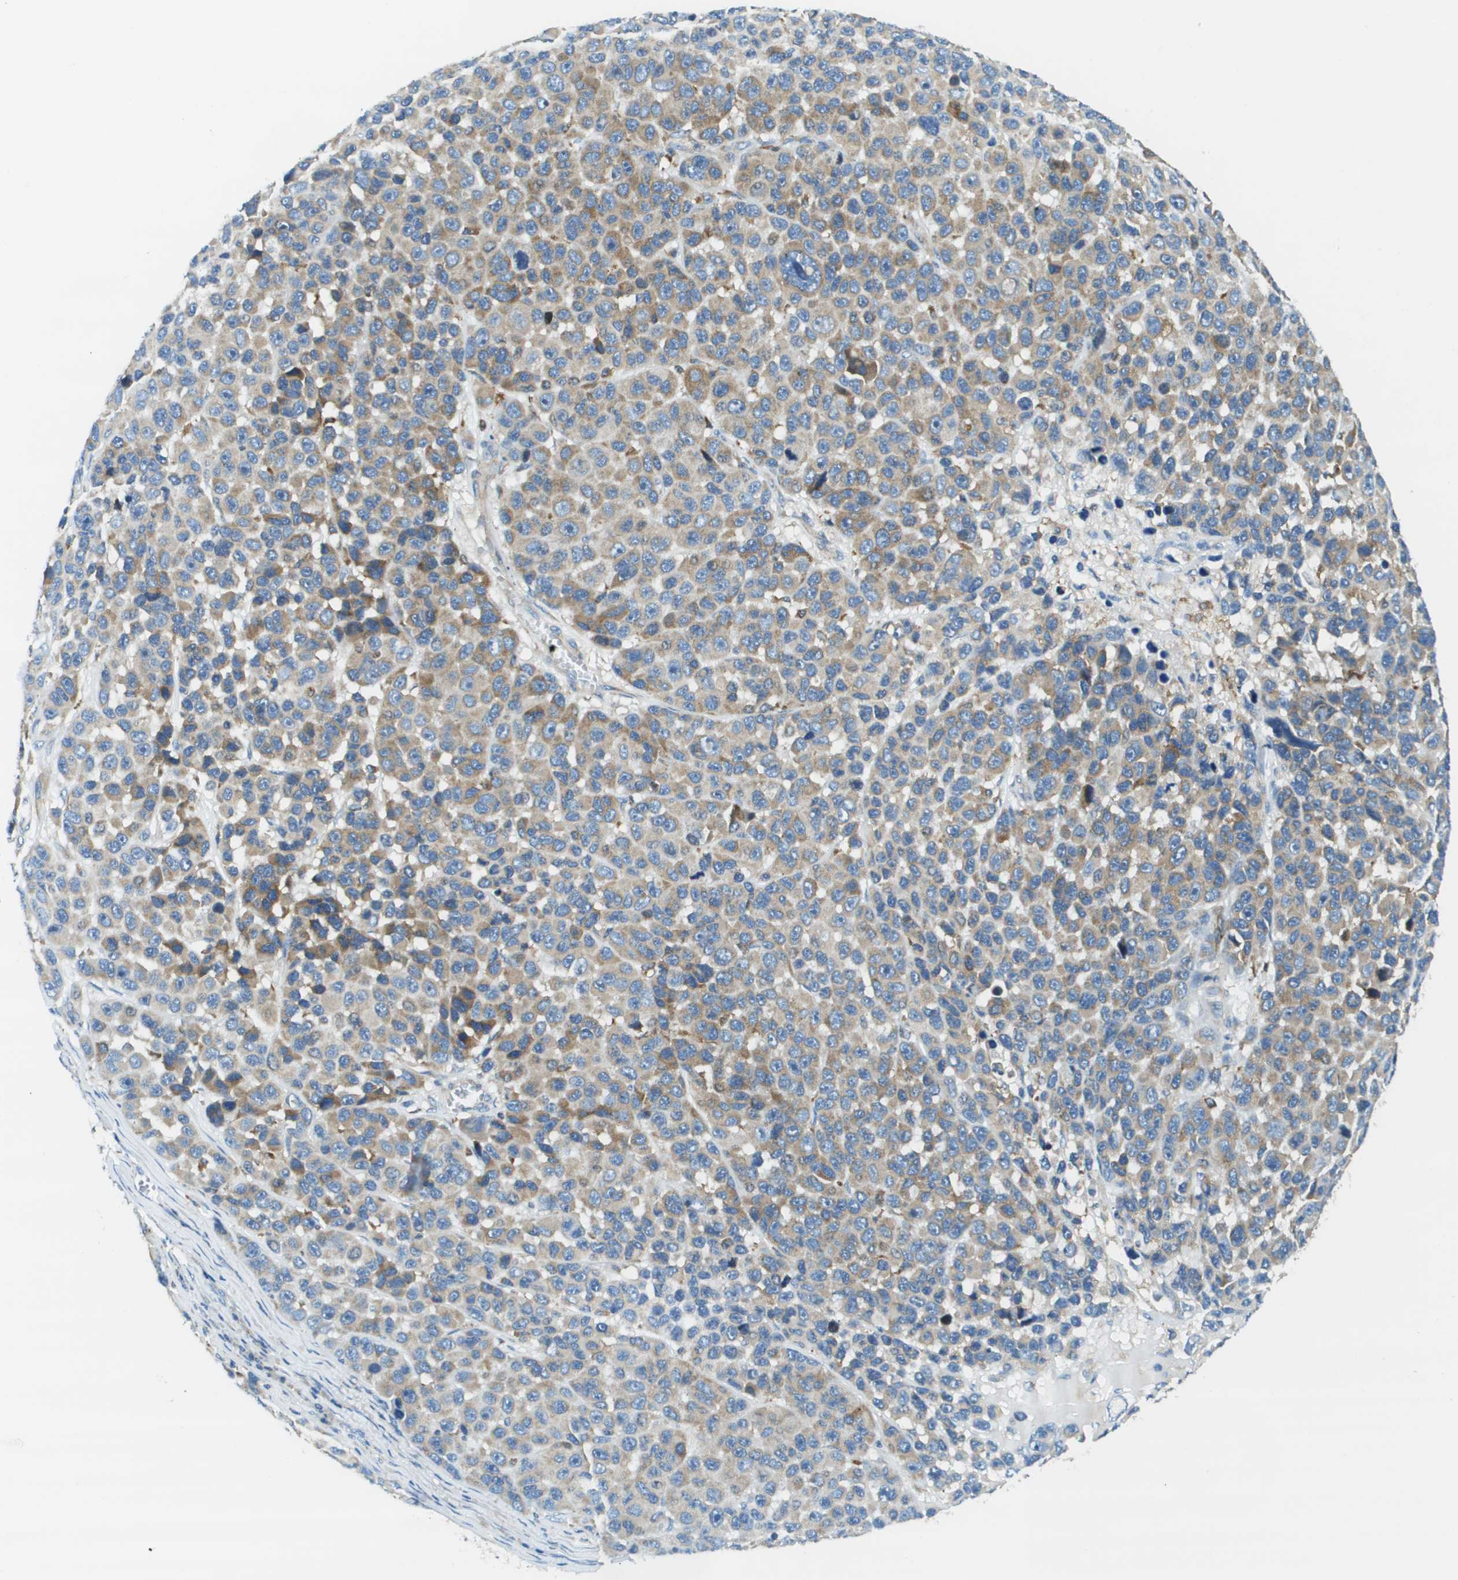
{"staining": {"intensity": "weak", "quantity": "25%-75%", "location": "cytoplasmic/membranous"}, "tissue": "melanoma", "cell_type": "Tumor cells", "image_type": "cancer", "snomed": [{"axis": "morphology", "description": "Malignant melanoma, NOS"}, {"axis": "topography", "description": "Skin"}], "caption": "Immunohistochemical staining of human melanoma shows low levels of weak cytoplasmic/membranous expression in about 25%-75% of tumor cells. (brown staining indicates protein expression, while blue staining denotes nuclei).", "gene": "CNPY3", "patient": {"sex": "male", "age": 53}}